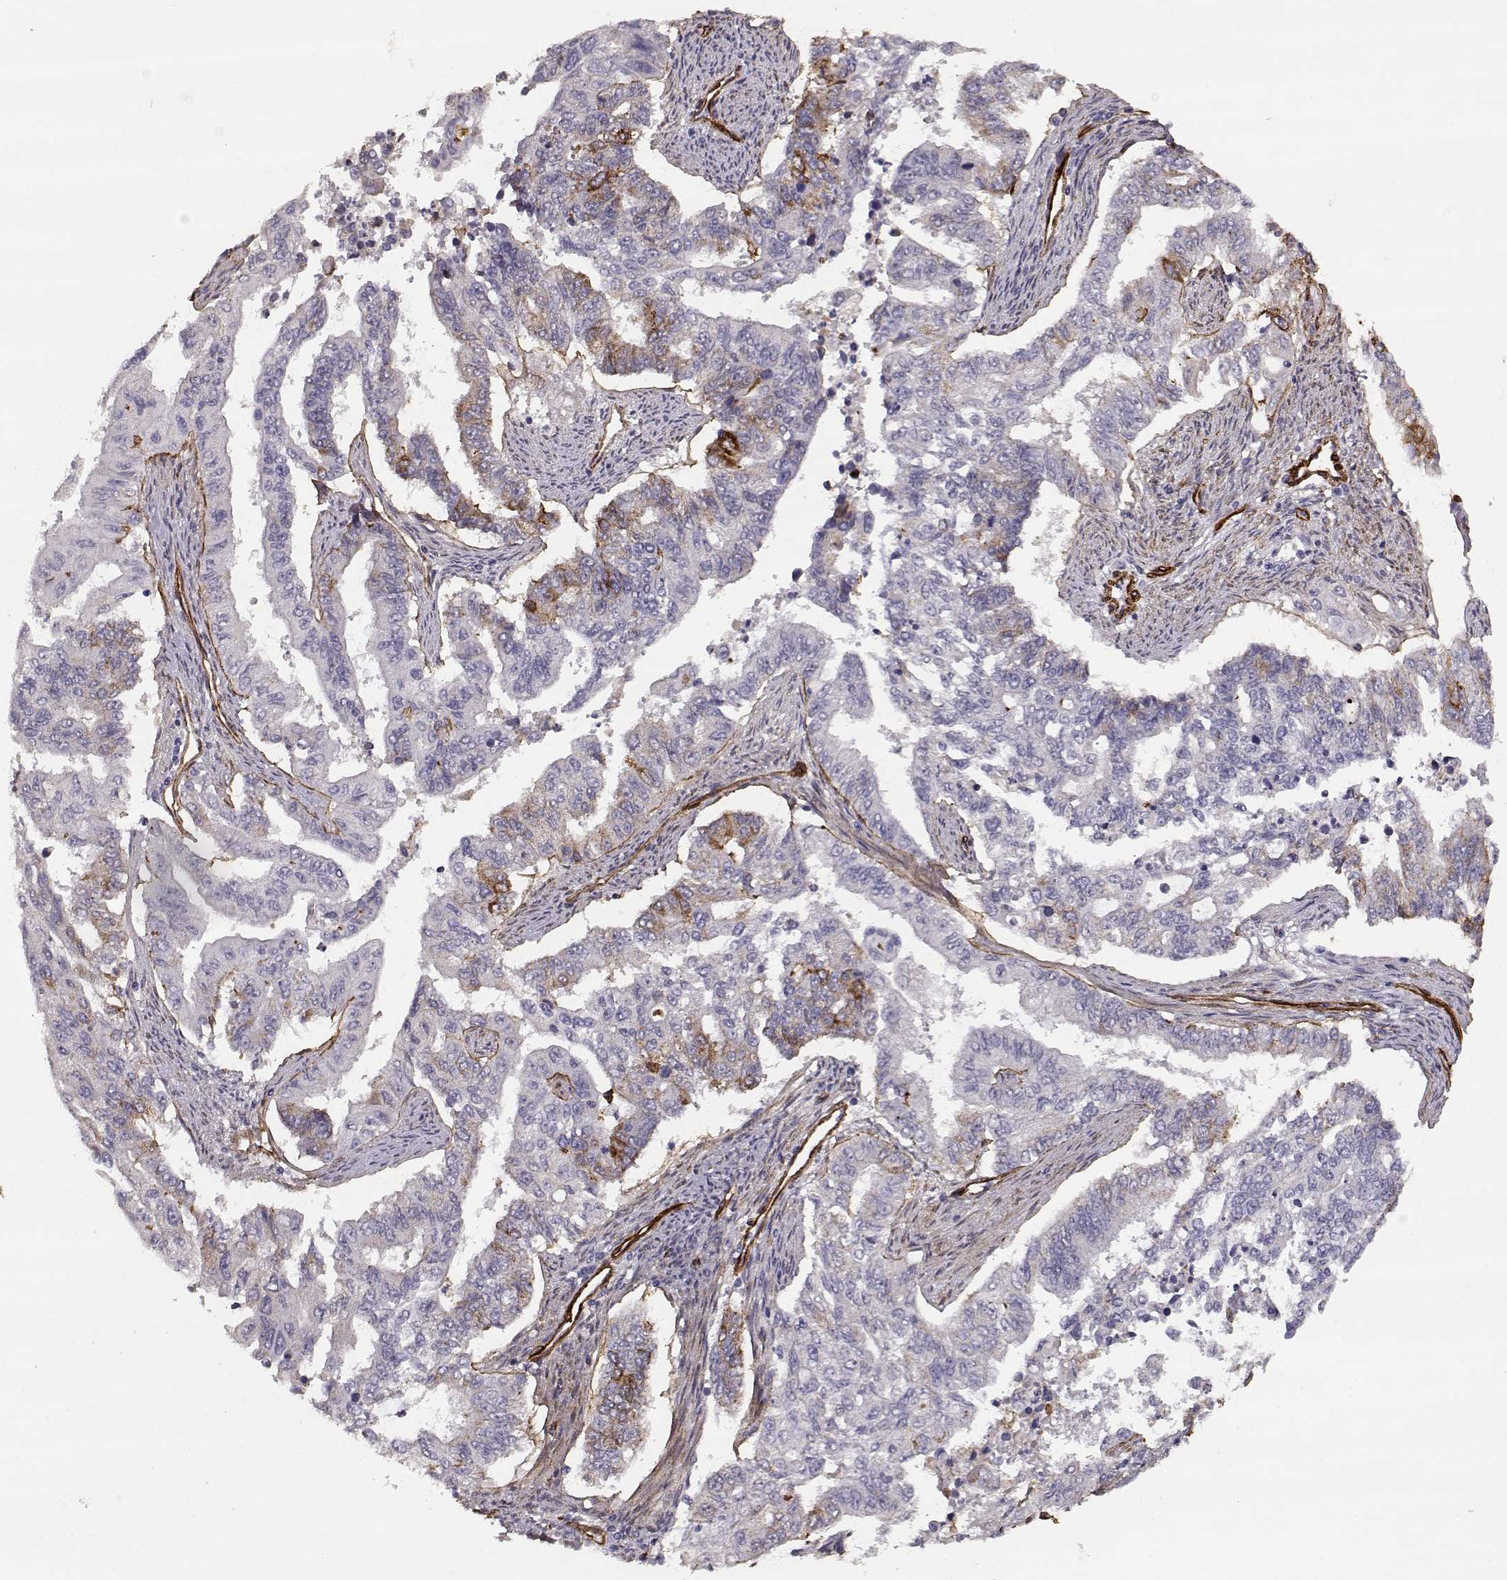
{"staining": {"intensity": "weak", "quantity": "<25%", "location": "cytoplasmic/membranous"}, "tissue": "endometrial cancer", "cell_type": "Tumor cells", "image_type": "cancer", "snomed": [{"axis": "morphology", "description": "Adenocarcinoma, NOS"}, {"axis": "topography", "description": "Uterus"}], "caption": "A high-resolution histopathology image shows IHC staining of endometrial adenocarcinoma, which displays no significant positivity in tumor cells.", "gene": "LAMC1", "patient": {"sex": "female", "age": 59}}